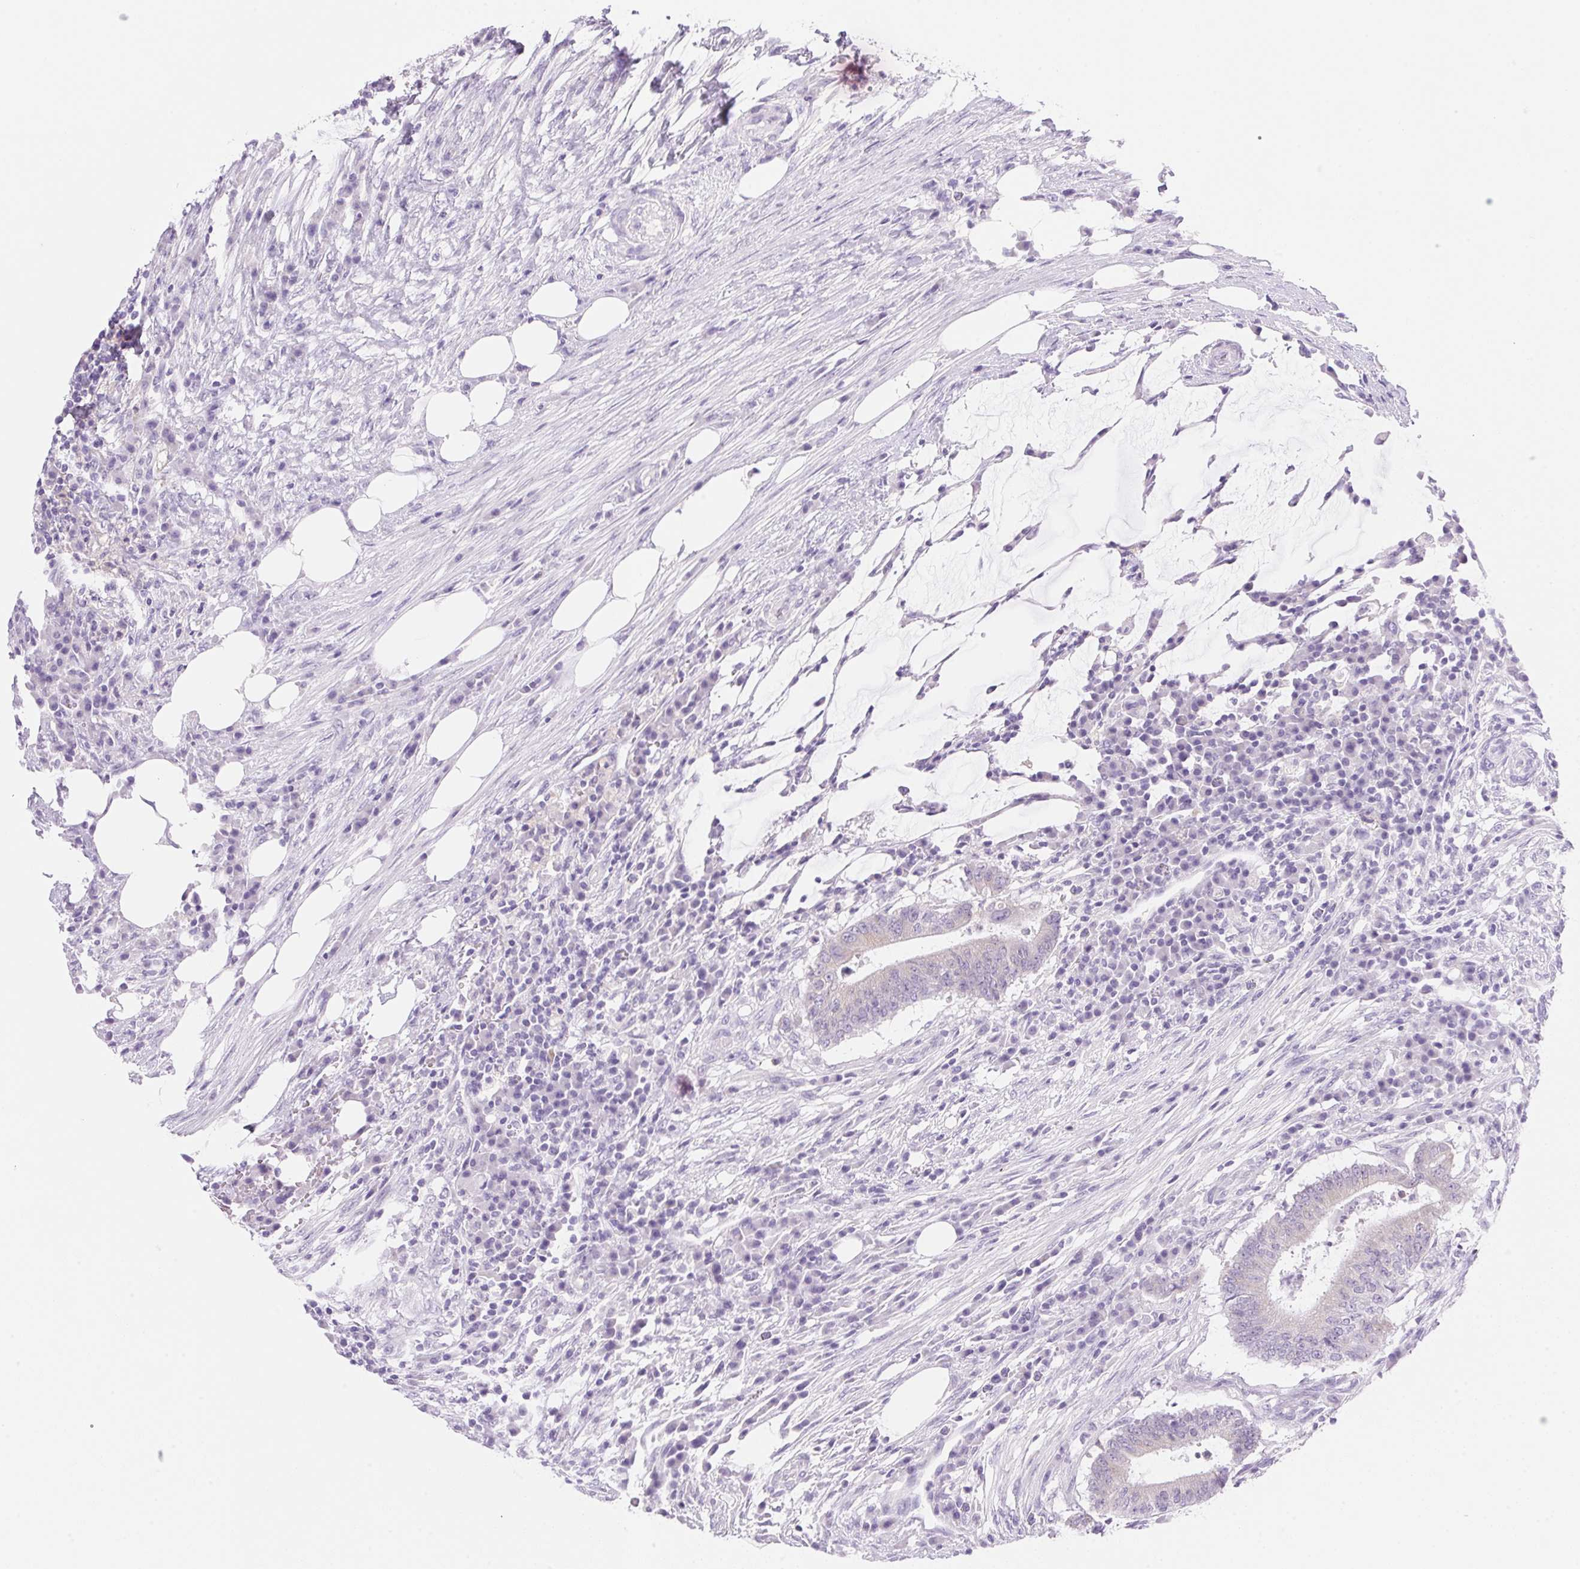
{"staining": {"intensity": "negative", "quantity": "none", "location": "none"}, "tissue": "colorectal cancer", "cell_type": "Tumor cells", "image_type": "cancer", "snomed": [{"axis": "morphology", "description": "Adenocarcinoma, NOS"}, {"axis": "topography", "description": "Colon"}], "caption": "A high-resolution photomicrograph shows immunohistochemistry staining of colorectal cancer, which demonstrates no significant positivity in tumor cells.", "gene": "DHCR24", "patient": {"sex": "female", "age": 43}}